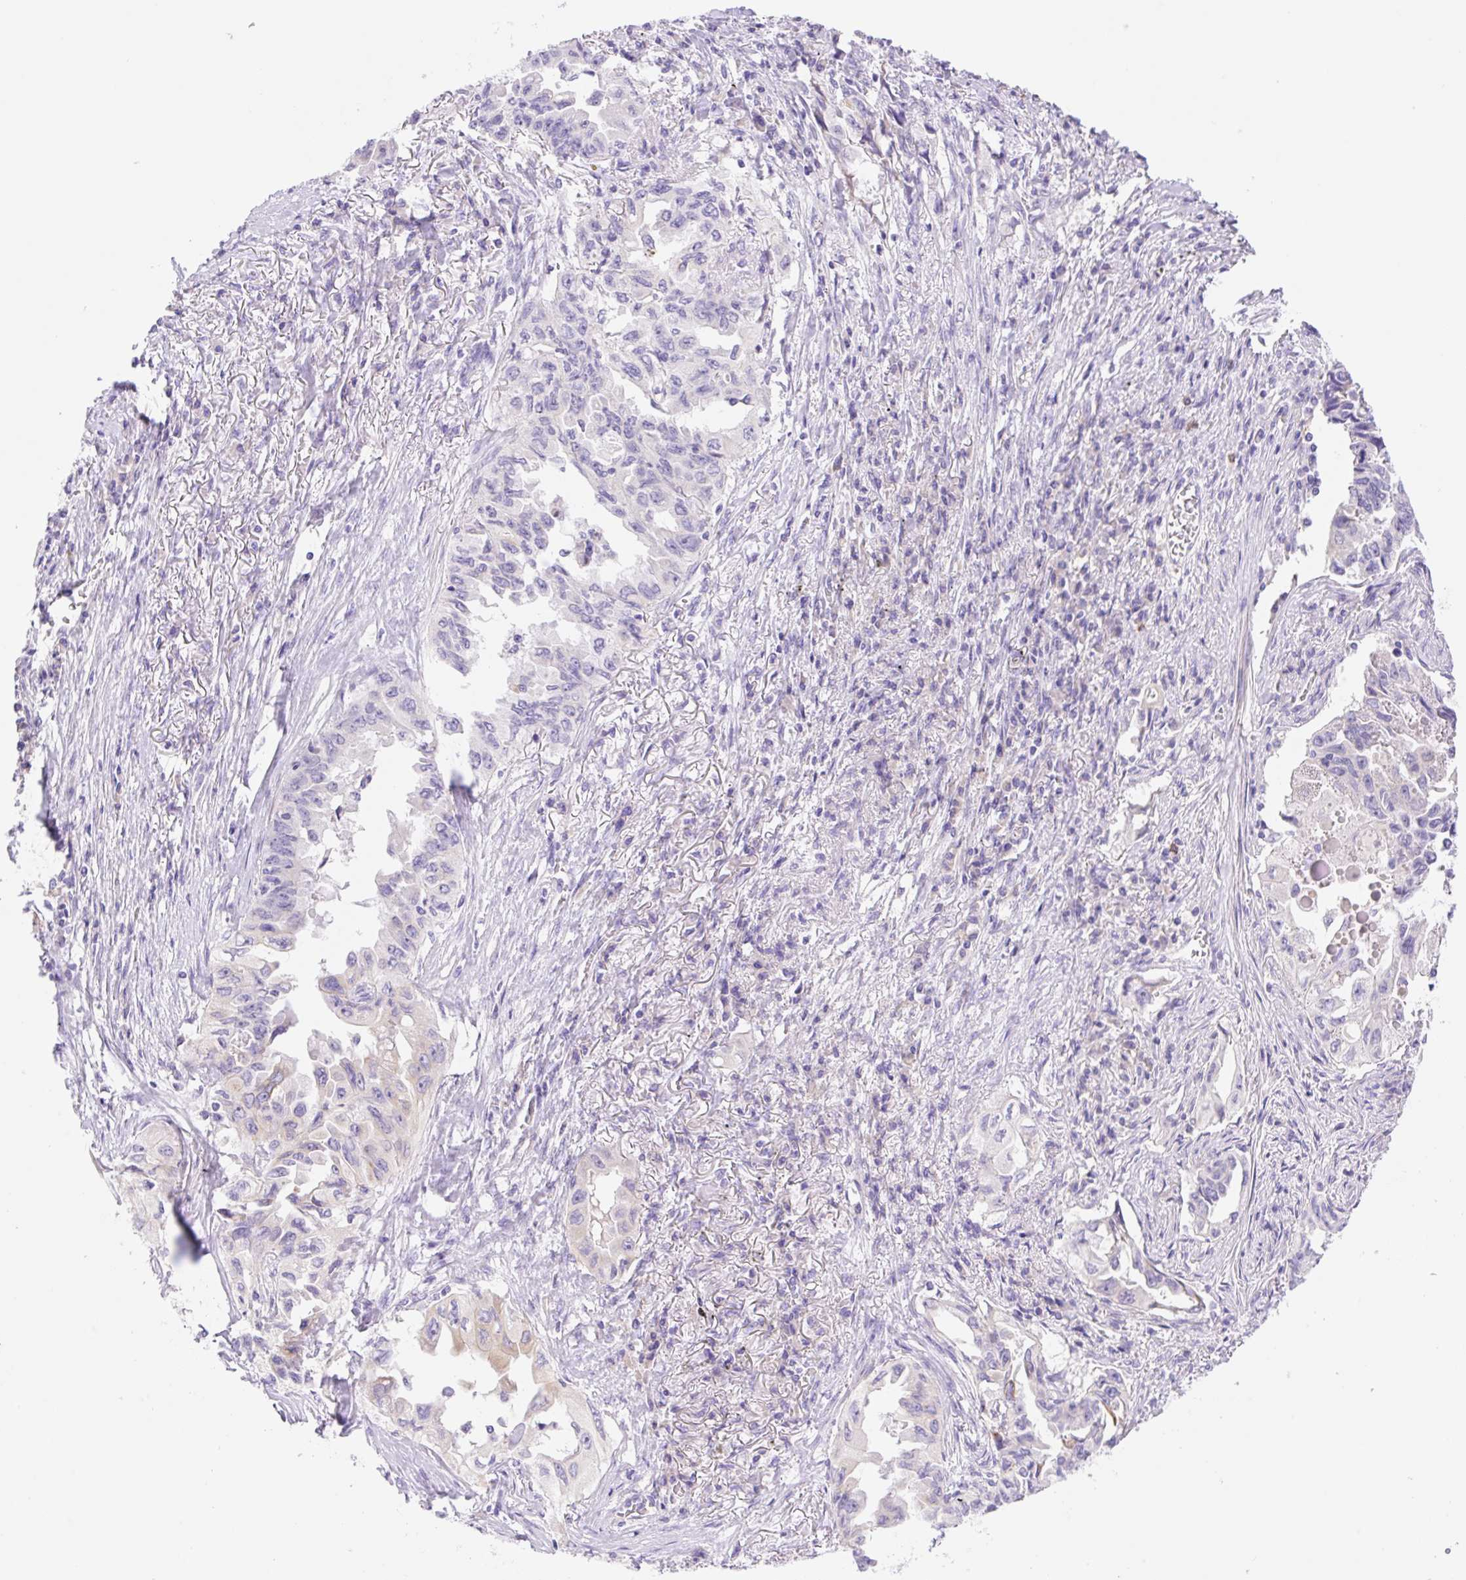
{"staining": {"intensity": "negative", "quantity": "none", "location": "none"}, "tissue": "lung cancer", "cell_type": "Tumor cells", "image_type": "cancer", "snomed": [{"axis": "morphology", "description": "Adenocarcinoma, NOS"}, {"axis": "topography", "description": "Lung"}], "caption": "IHC of human lung adenocarcinoma demonstrates no positivity in tumor cells.", "gene": "DENND5A", "patient": {"sex": "female", "age": 51}}